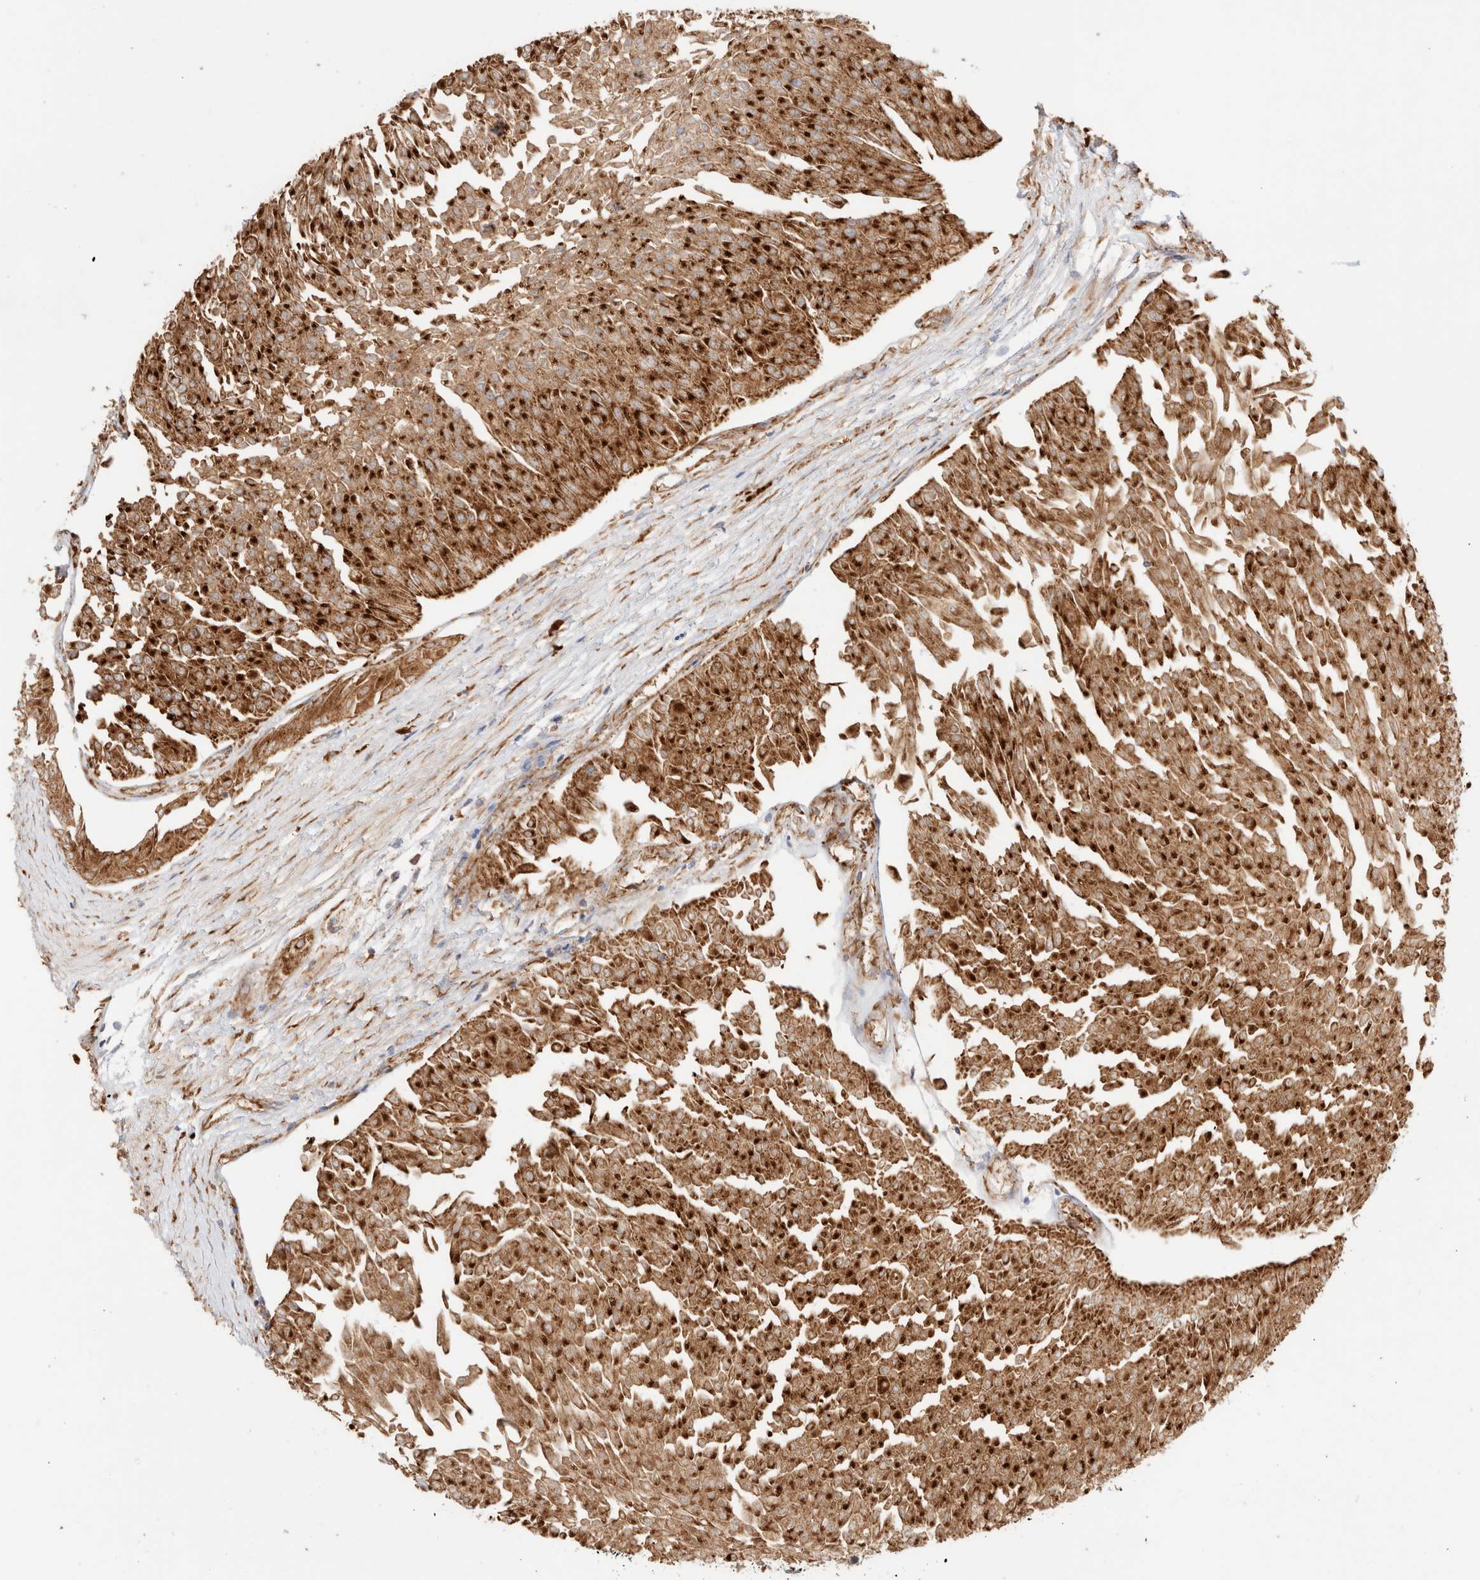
{"staining": {"intensity": "strong", "quantity": ">75%", "location": "cytoplasmic/membranous"}, "tissue": "urothelial cancer", "cell_type": "Tumor cells", "image_type": "cancer", "snomed": [{"axis": "morphology", "description": "Urothelial carcinoma, Low grade"}, {"axis": "topography", "description": "Urinary bladder"}], "caption": "IHC (DAB (3,3'-diaminobenzidine)) staining of human urothelial cancer exhibits strong cytoplasmic/membranous protein staining in about >75% of tumor cells.", "gene": "UTS2B", "patient": {"sex": "male", "age": 67}}